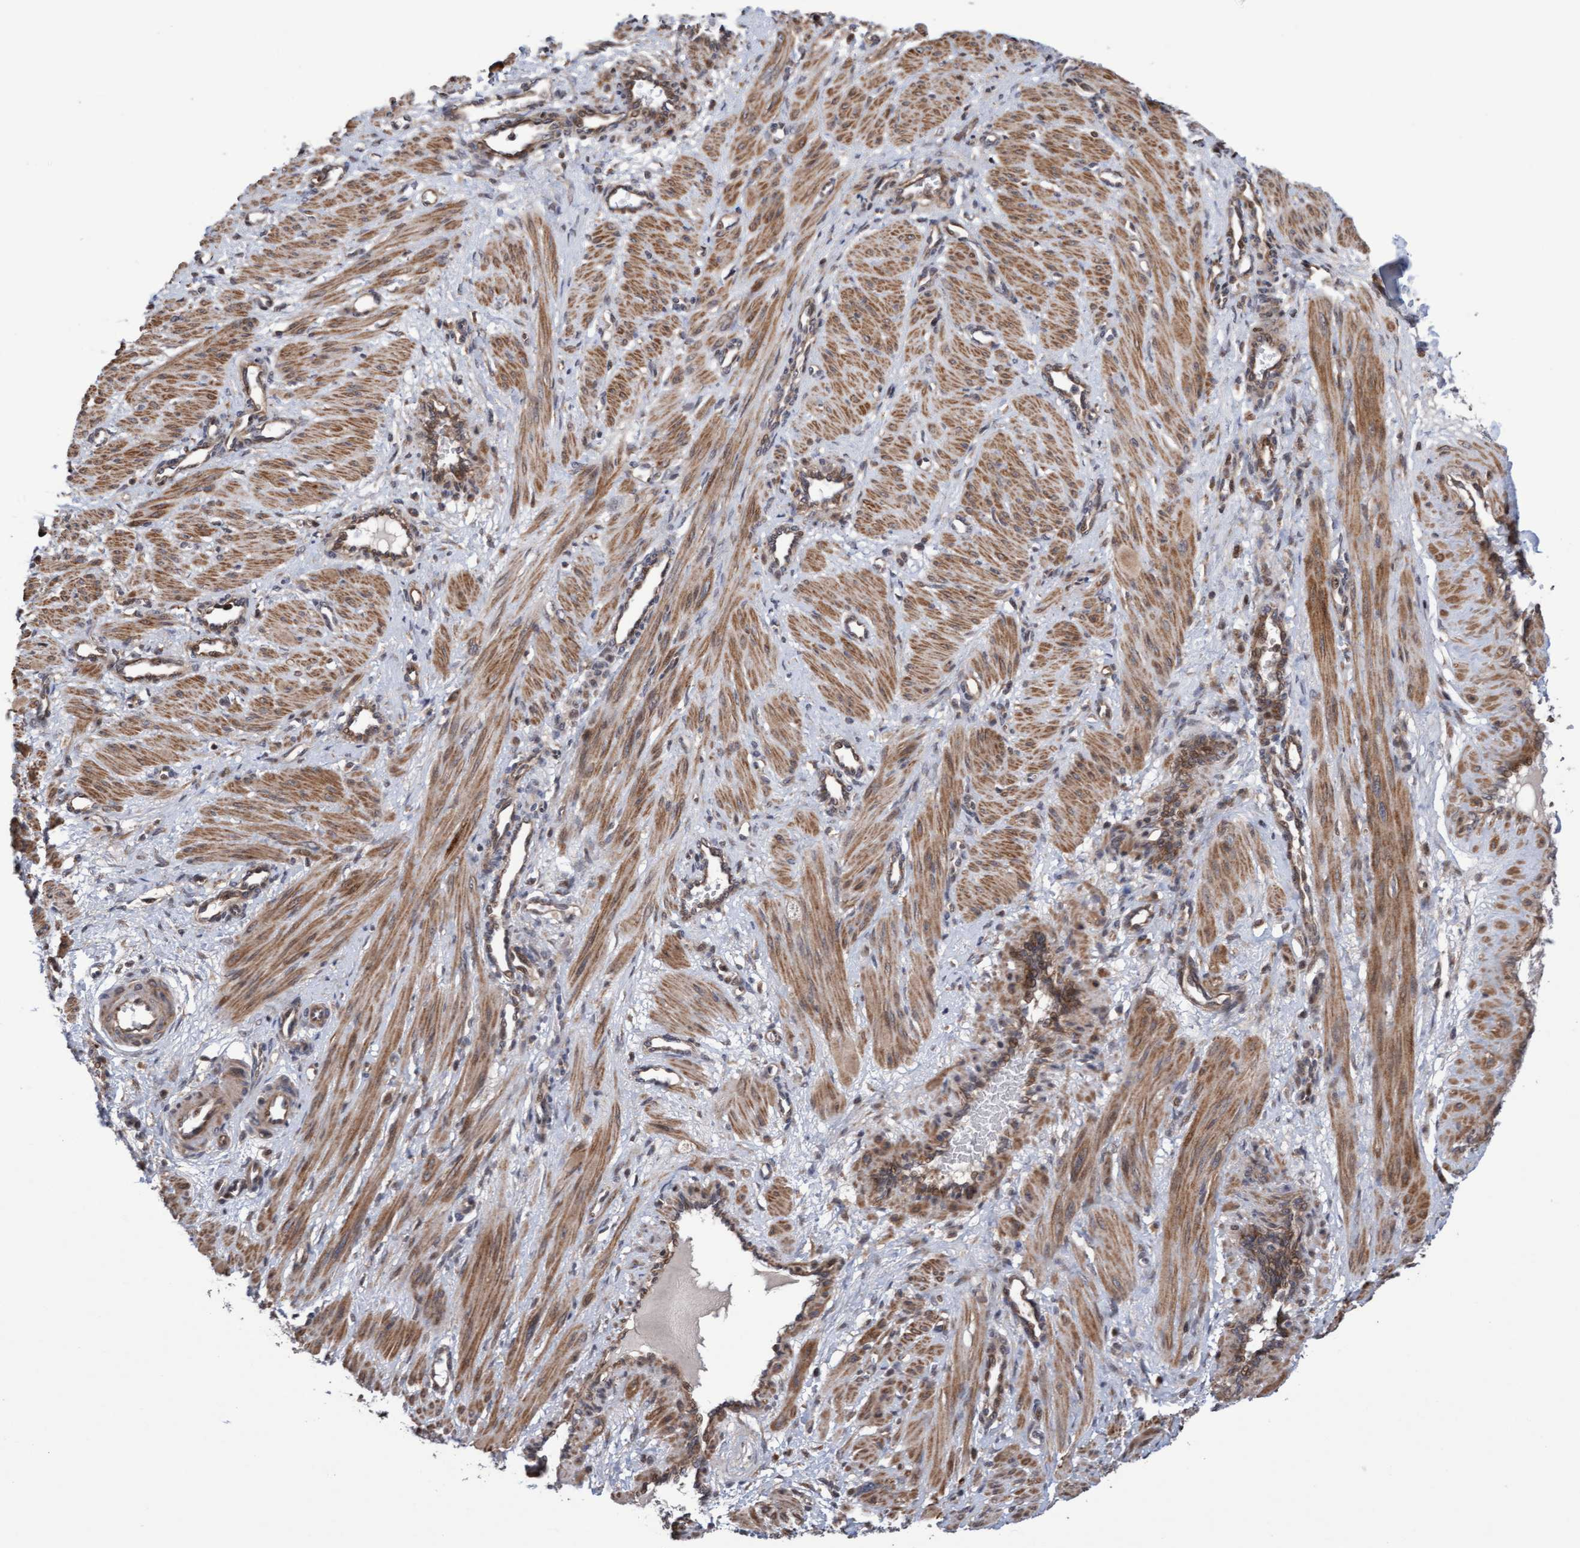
{"staining": {"intensity": "moderate", "quantity": ">75%", "location": "cytoplasmic/membranous"}, "tissue": "smooth muscle", "cell_type": "Smooth muscle cells", "image_type": "normal", "snomed": [{"axis": "morphology", "description": "Normal tissue, NOS"}, {"axis": "topography", "description": "Endometrium"}], "caption": "Immunohistochemistry (IHC) image of normal smooth muscle: human smooth muscle stained using IHC demonstrates medium levels of moderate protein expression localized specifically in the cytoplasmic/membranous of smooth muscle cells, appearing as a cytoplasmic/membranous brown color.", "gene": "PECR", "patient": {"sex": "female", "age": 33}}